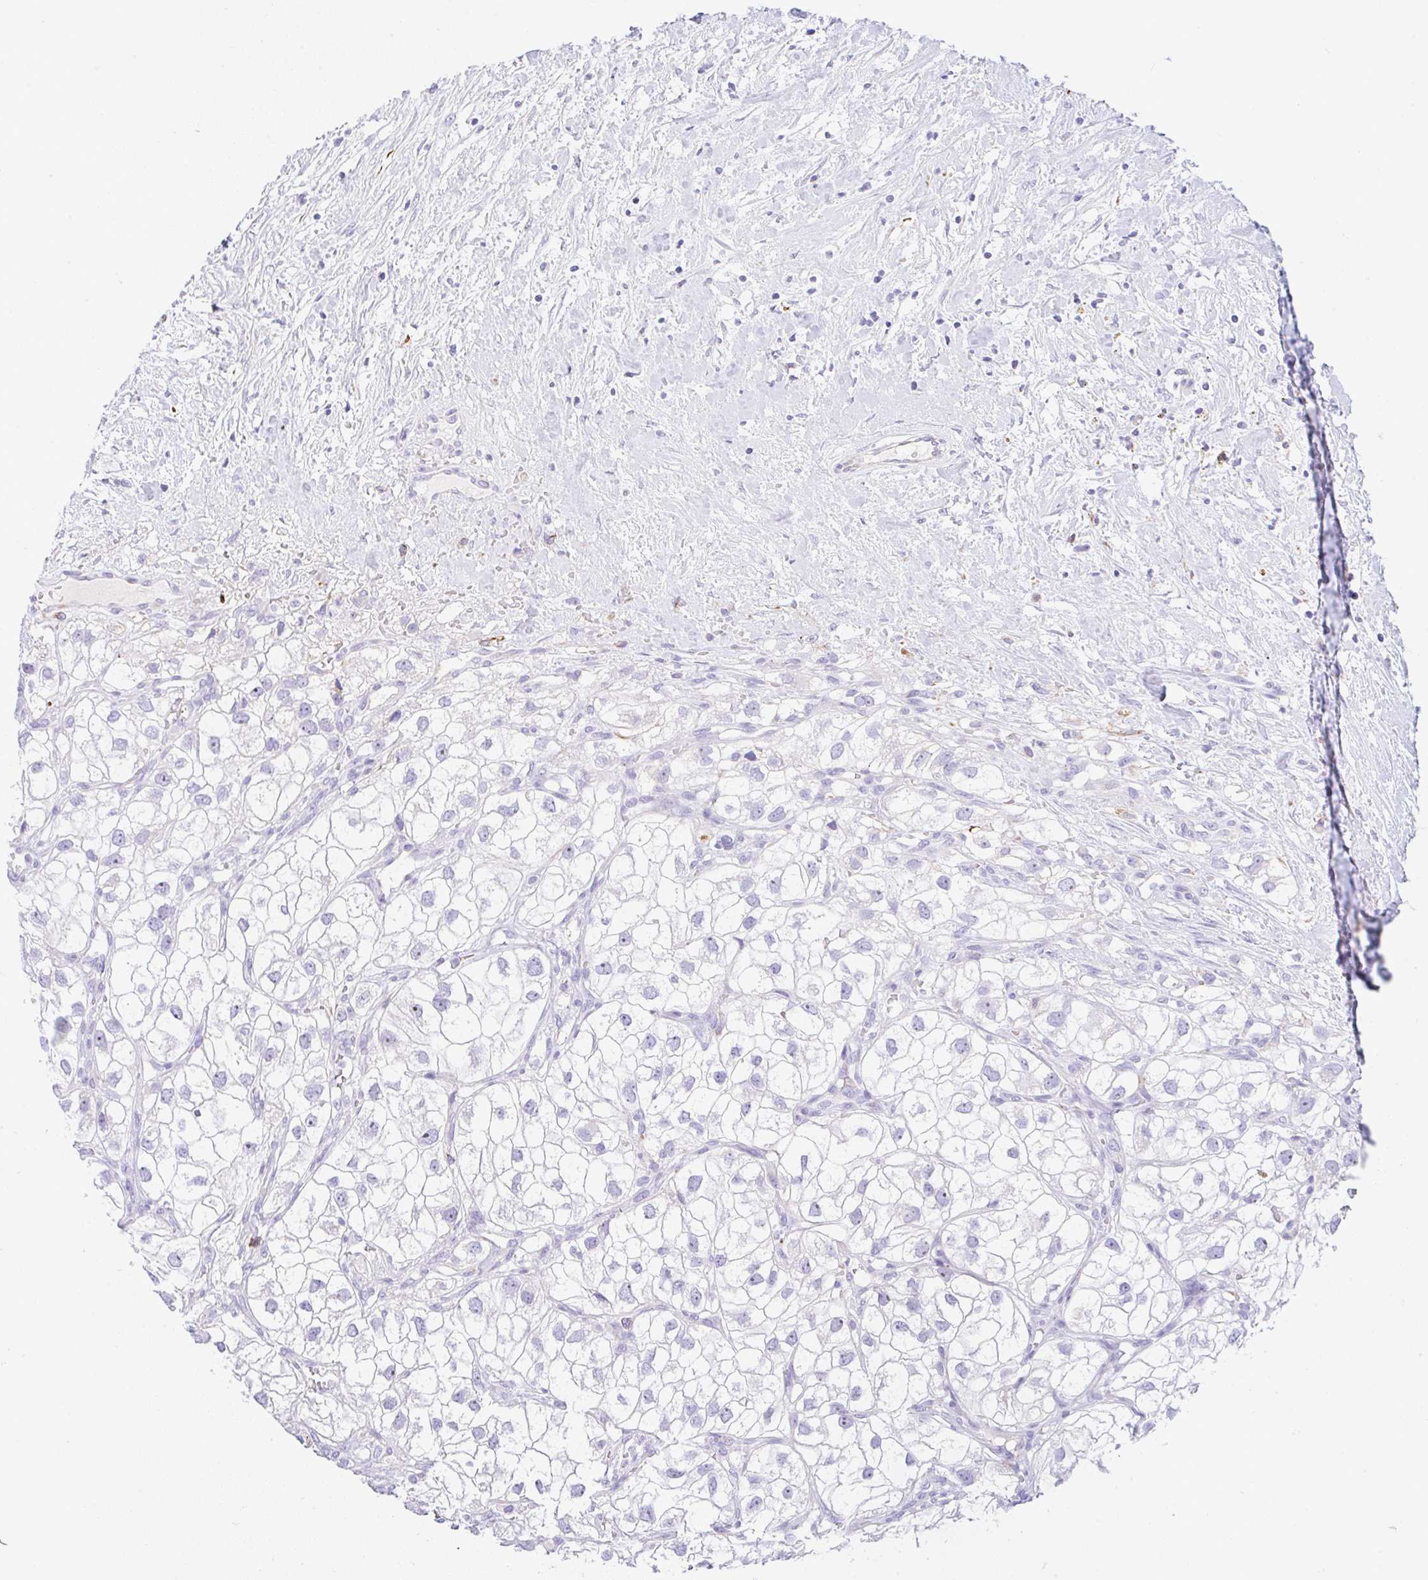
{"staining": {"intensity": "negative", "quantity": "none", "location": "none"}, "tissue": "renal cancer", "cell_type": "Tumor cells", "image_type": "cancer", "snomed": [{"axis": "morphology", "description": "Adenocarcinoma, NOS"}, {"axis": "topography", "description": "Kidney"}], "caption": "A high-resolution micrograph shows immunohistochemistry (IHC) staining of renal adenocarcinoma, which shows no significant positivity in tumor cells. (Stains: DAB (3,3'-diaminobenzidine) immunohistochemistry with hematoxylin counter stain, Microscopy: brightfield microscopy at high magnification).", "gene": "NDUFAF8", "patient": {"sex": "male", "age": 59}}